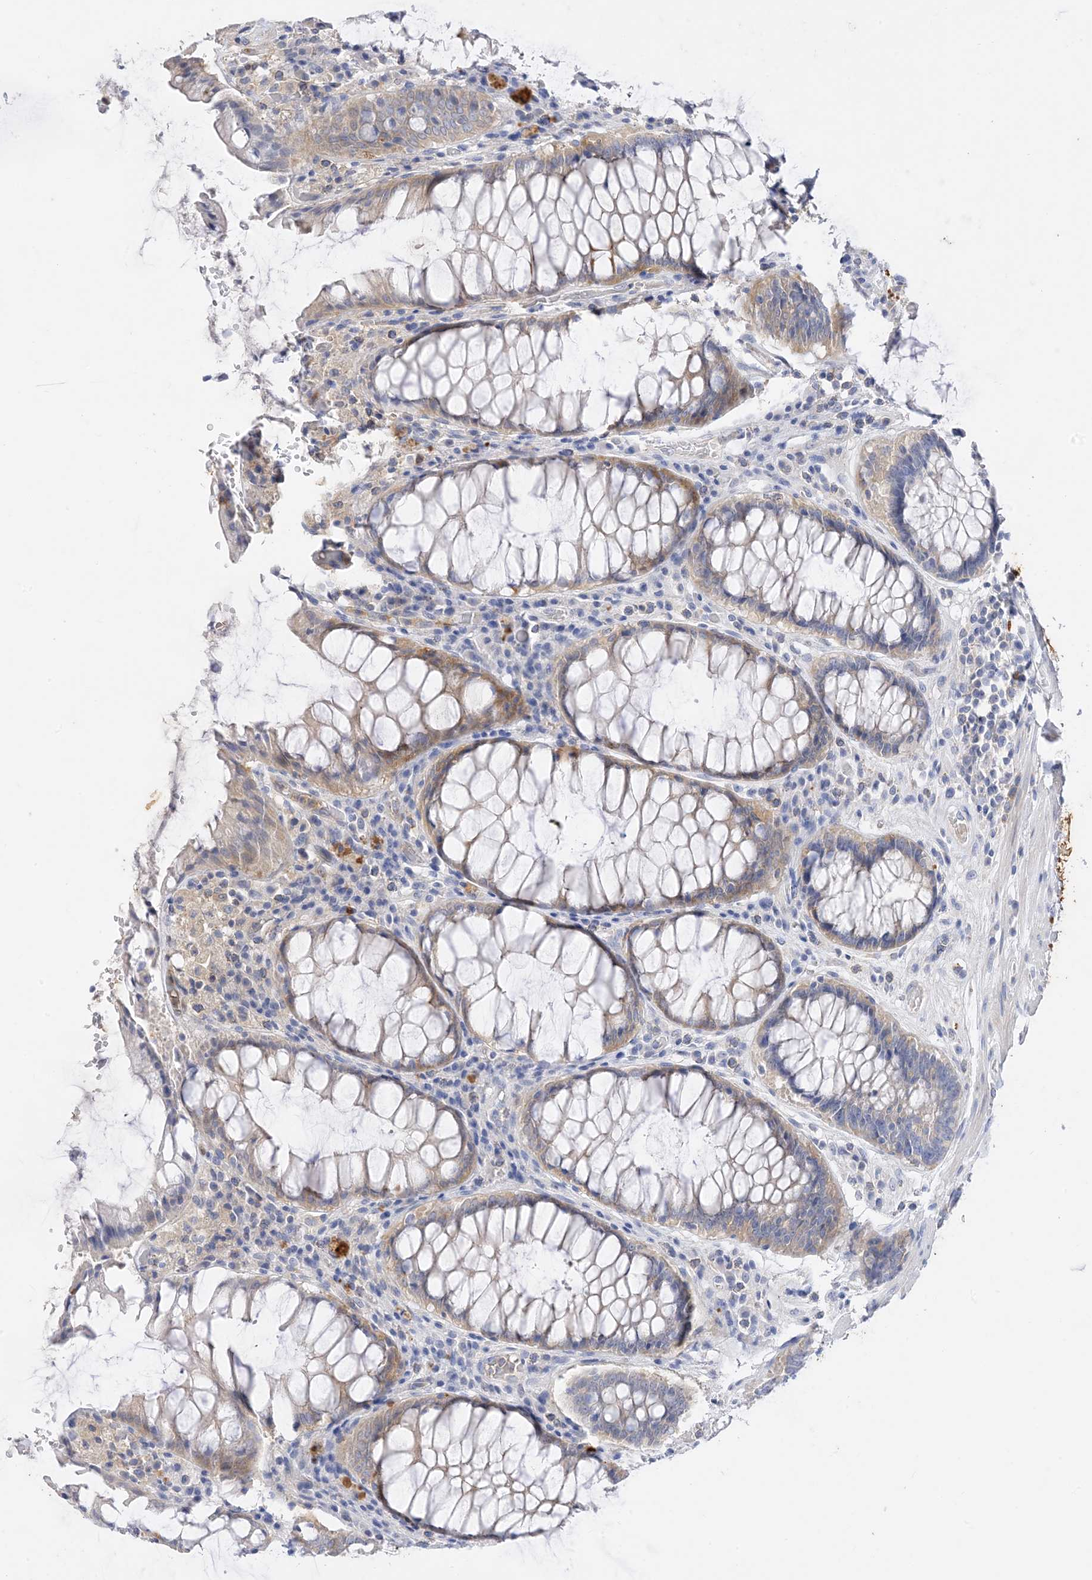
{"staining": {"intensity": "weak", "quantity": ">75%", "location": "cytoplasmic/membranous"}, "tissue": "rectum", "cell_type": "Glandular cells", "image_type": "normal", "snomed": [{"axis": "morphology", "description": "Normal tissue, NOS"}, {"axis": "topography", "description": "Rectum"}], "caption": "The histopathology image displays immunohistochemical staining of unremarkable rectum. There is weak cytoplasmic/membranous positivity is seen in approximately >75% of glandular cells.", "gene": "ARV1", "patient": {"sex": "male", "age": 64}}